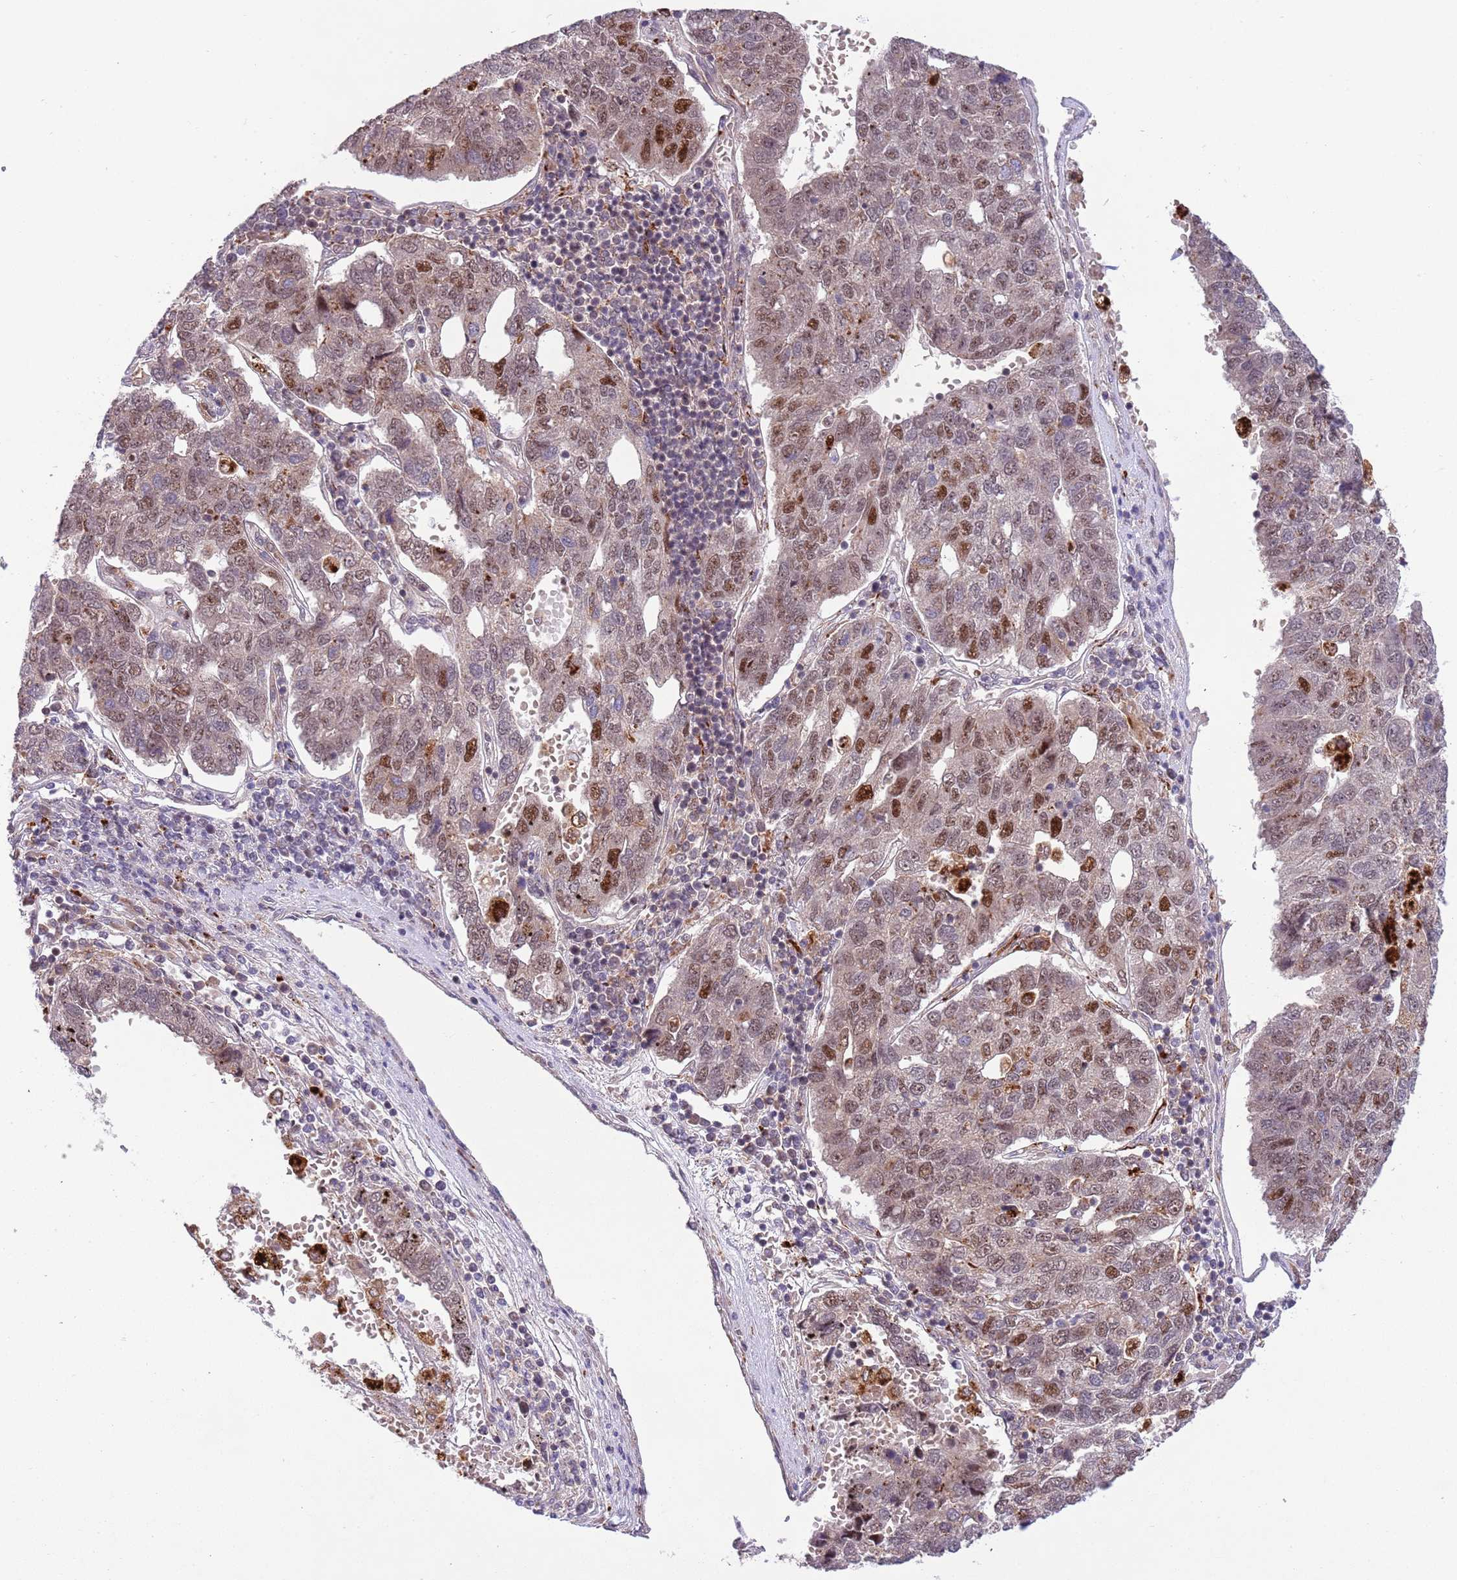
{"staining": {"intensity": "moderate", "quantity": "<25%", "location": "nuclear"}, "tissue": "pancreatic cancer", "cell_type": "Tumor cells", "image_type": "cancer", "snomed": [{"axis": "morphology", "description": "Adenocarcinoma, NOS"}, {"axis": "topography", "description": "Pancreas"}], "caption": "This is an image of IHC staining of adenocarcinoma (pancreatic), which shows moderate positivity in the nuclear of tumor cells.", "gene": "TRIM27", "patient": {"sex": "female", "age": 61}}